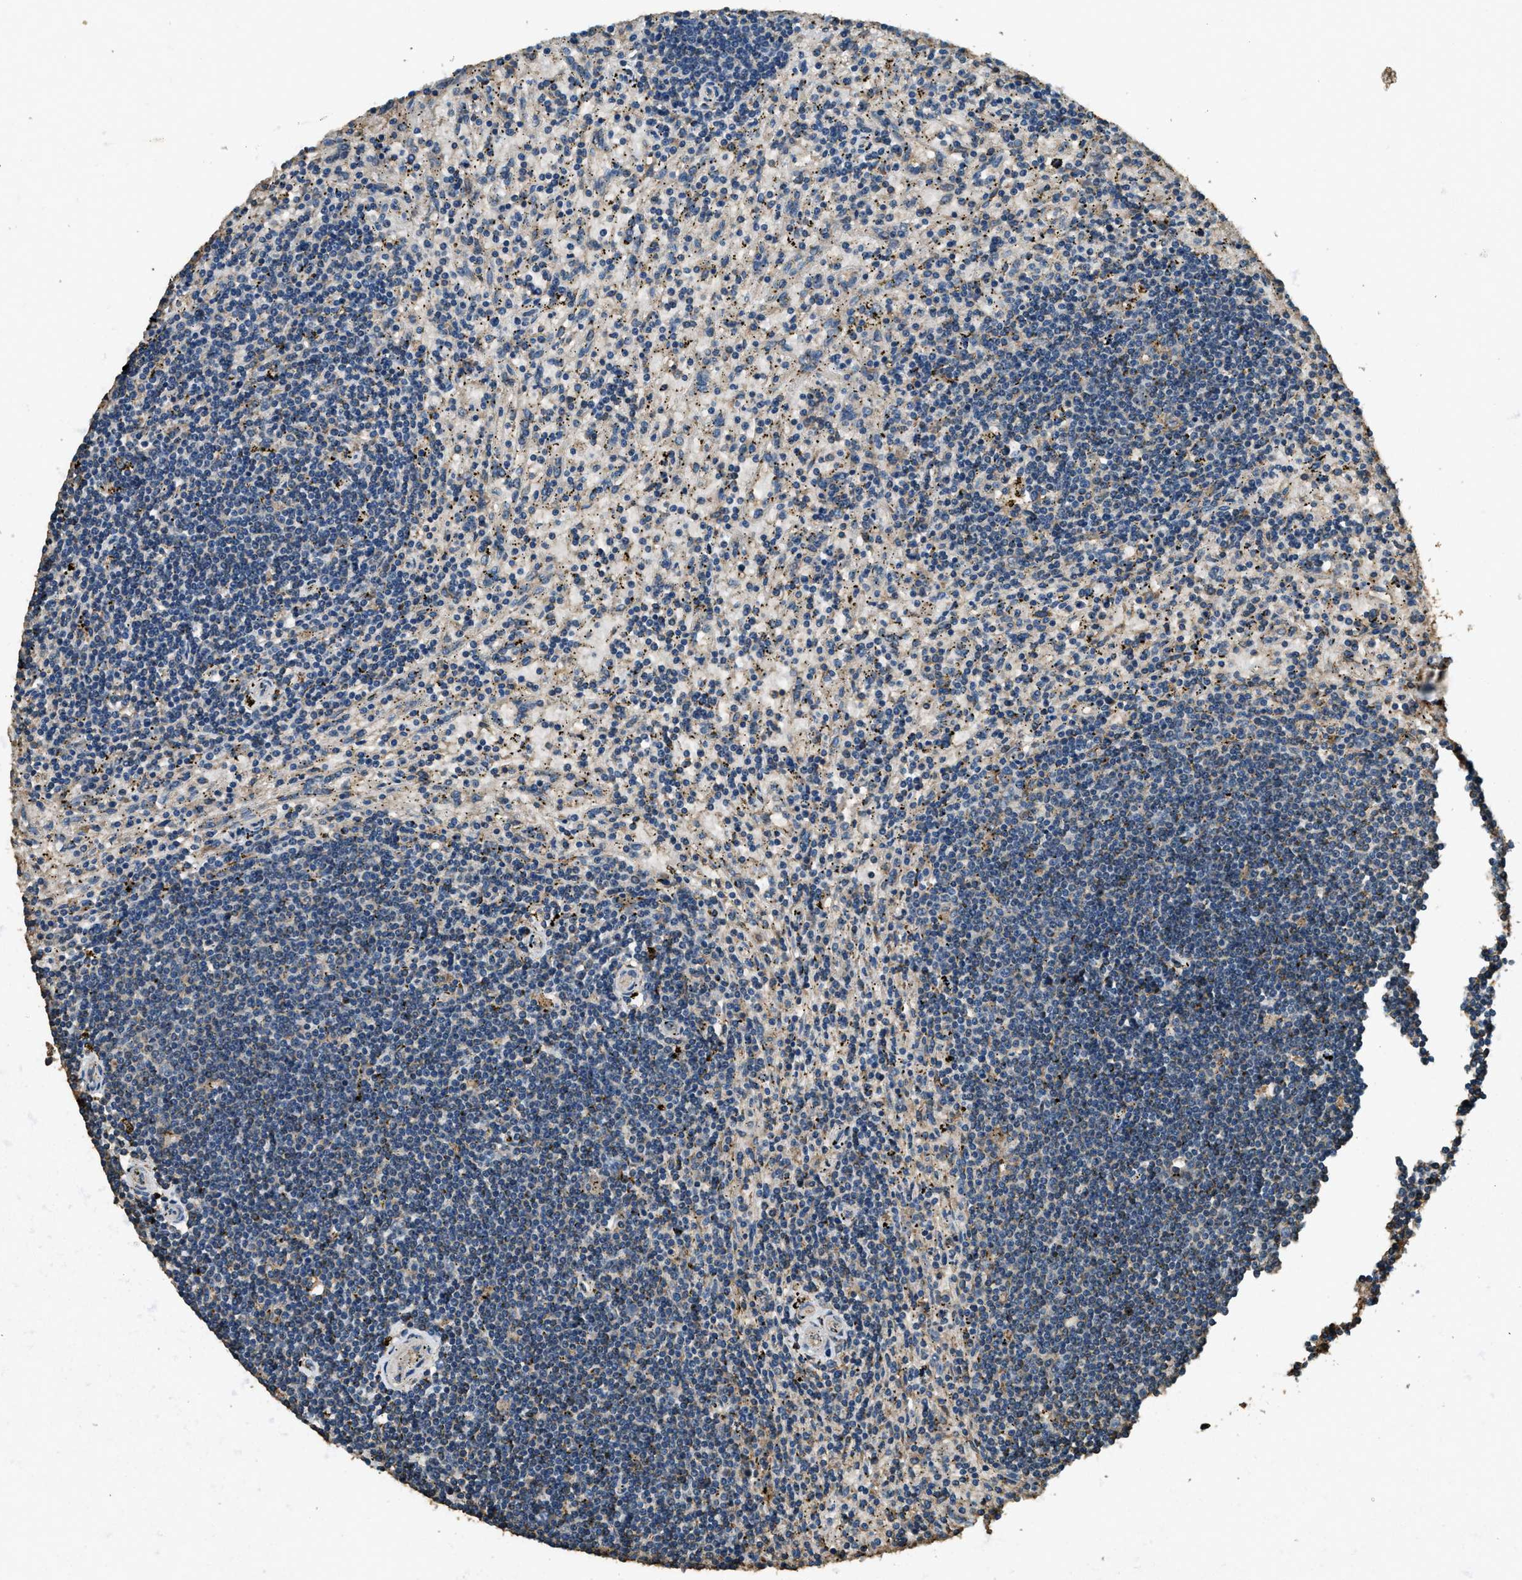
{"staining": {"intensity": "negative", "quantity": "none", "location": "none"}, "tissue": "lymphoma", "cell_type": "Tumor cells", "image_type": "cancer", "snomed": [{"axis": "morphology", "description": "Malignant lymphoma, non-Hodgkin's type, Low grade"}, {"axis": "topography", "description": "Spleen"}], "caption": "Tumor cells show no significant expression in malignant lymphoma, non-Hodgkin's type (low-grade). (Stains: DAB (3,3'-diaminobenzidine) IHC with hematoxylin counter stain, Microscopy: brightfield microscopy at high magnification).", "gene": "ERGIC1", "patient": {"sex": "male", "age": 76}}